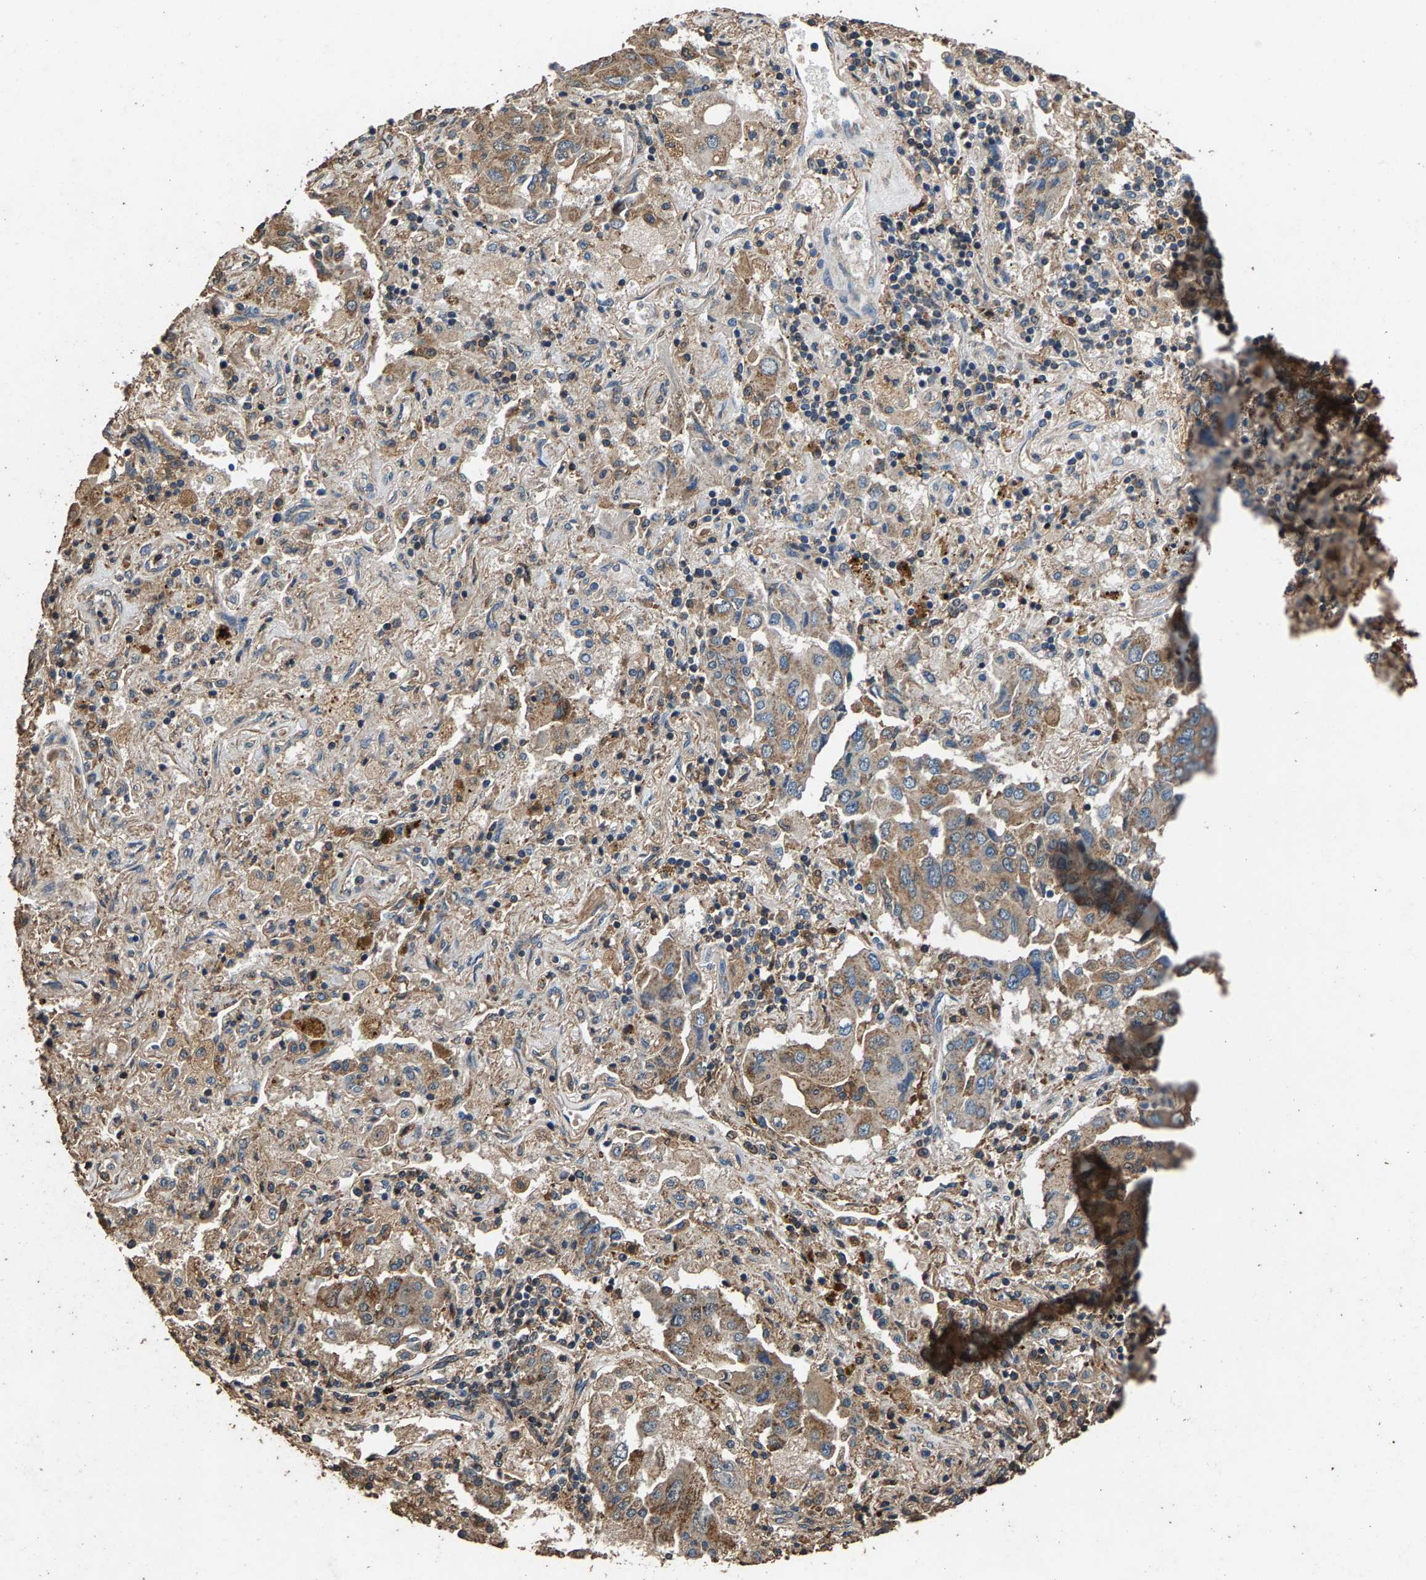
{"staining": {"intensity": "moderate", "quantity": ">75%", "location": "cytoplasmic/membranous"}, "tissue": "lung cancer", "cell_type": "Tumor cells", "image_type": "cancer", "snomed": [{"axis": "morphology", "description": "Adenocarcinoma, NOS"}, {"axis": "topography", "description": "Lung"}], "caption": "An IHC photomicrograph of neoplastic tissue is shown. Protein staining in brown shows moderate cytoplasmic/membranous positivity in lung adenocarcinoma within tumor cells.", "gene": "MRPL27", "patient": {"sex": "female", "age": 65}}